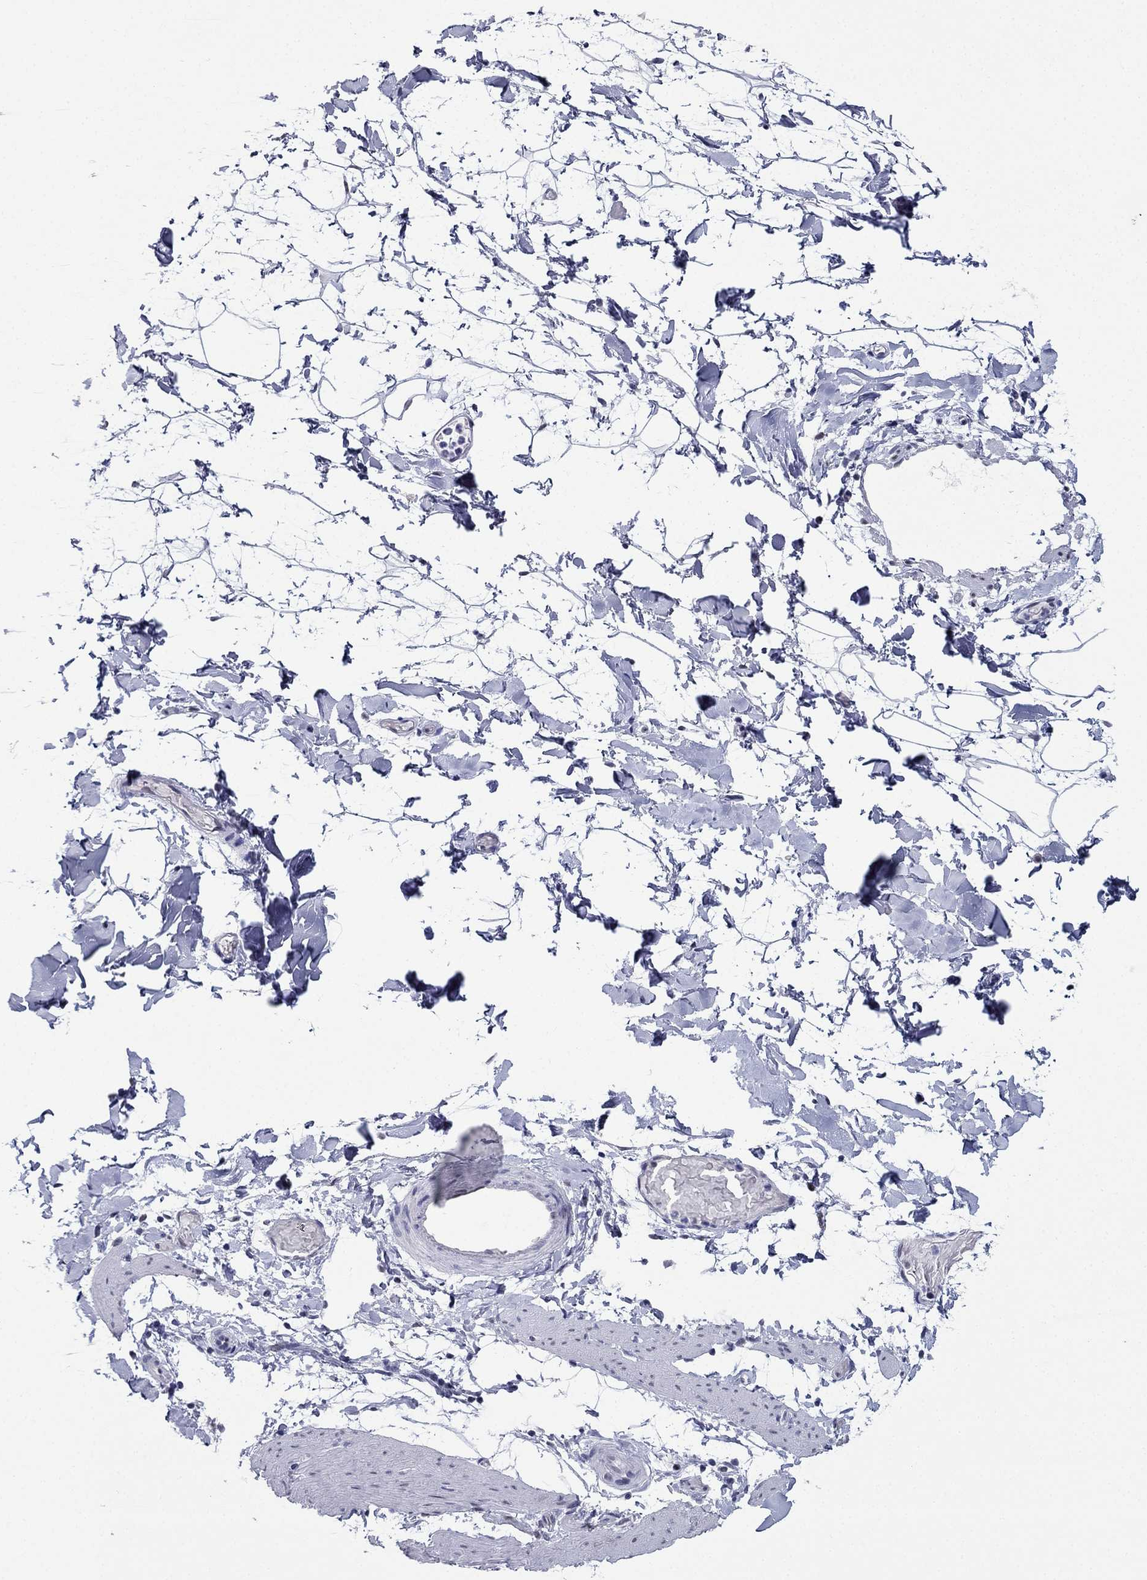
{"staining": {"intensity": "negative", "quantity": "none", "location": "none"}, "tissue": "adipose tissue", "cell_type": "Adipocytes", "image_type": "normal", "snomed": [{"axis": "morphology", "description": "Normal tissue, NOS"}, {"axis": "topography", "description": "Gallbladder"}, {"axis": "topography", "description": "Peripheral nerve tissue"}], "caption": "DAB (3,3'-diaminobenzidine) immunohistochemical staining of normal human adipose tissue shows no significant expression in adipocytes.", "gene": "PPM1G", "patient": {"sex": "female", "age": 45}}